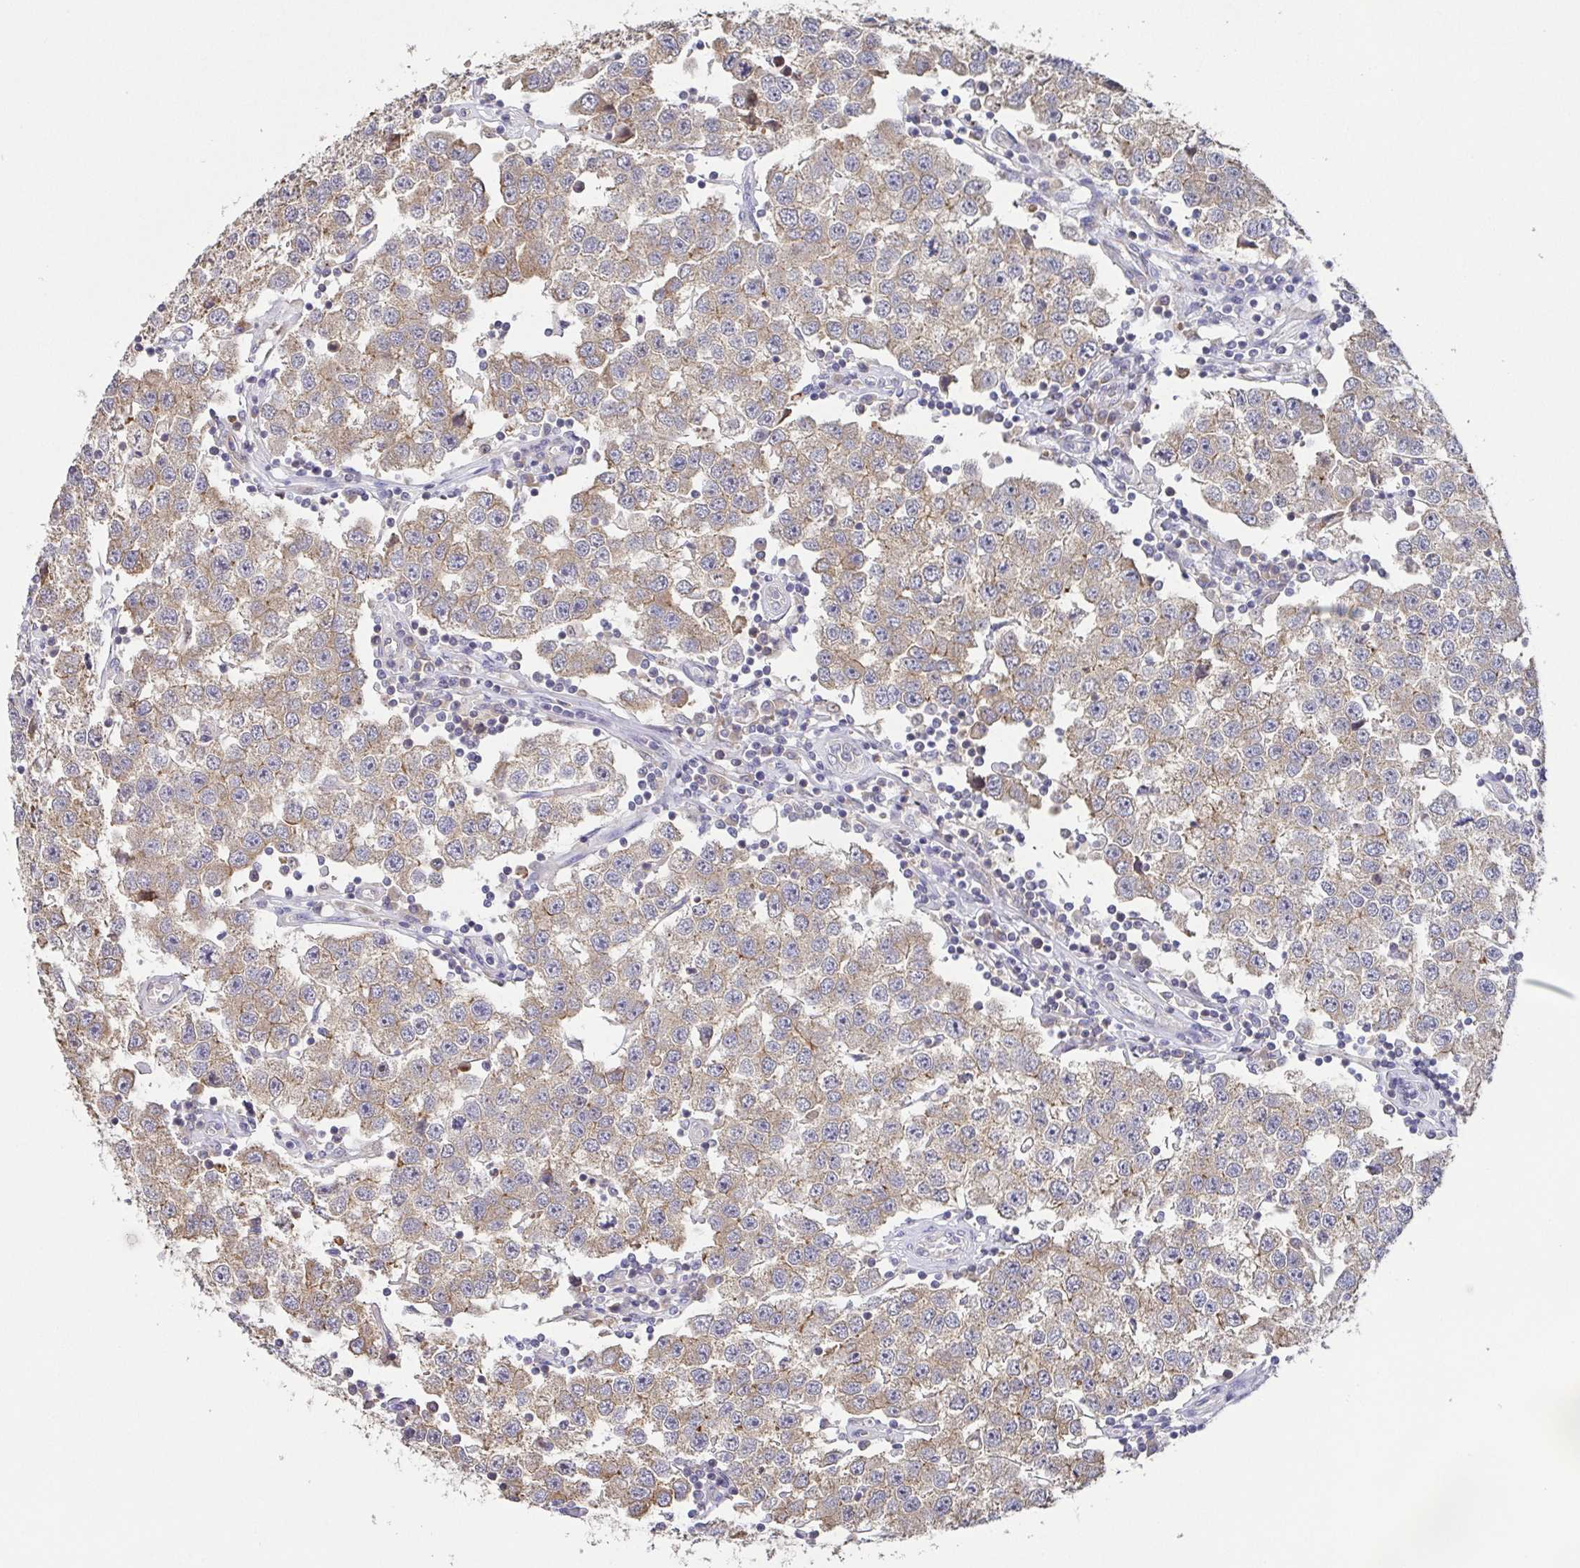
{"staining": {"intensity": "weak", "quantity": ">75%", "location": "cytoplasmic/membranous"}, "tissue": "testis cancer", "cell_type": "Tumor cells", "image_type": "cancer", "snomed": [{"axis": "morphology", "description": "Seminoma, NOS"}, {"axis": "topography", "description": "Testis"}], "caption": "Immunohistochemical staining of human seminoma (testis) exhibits weak cytoplasmic/membranous protein staining in approximately >75% of tumor cells.", "gene": "EIF3D", "patient": {"sex": "male", "age": 34}}